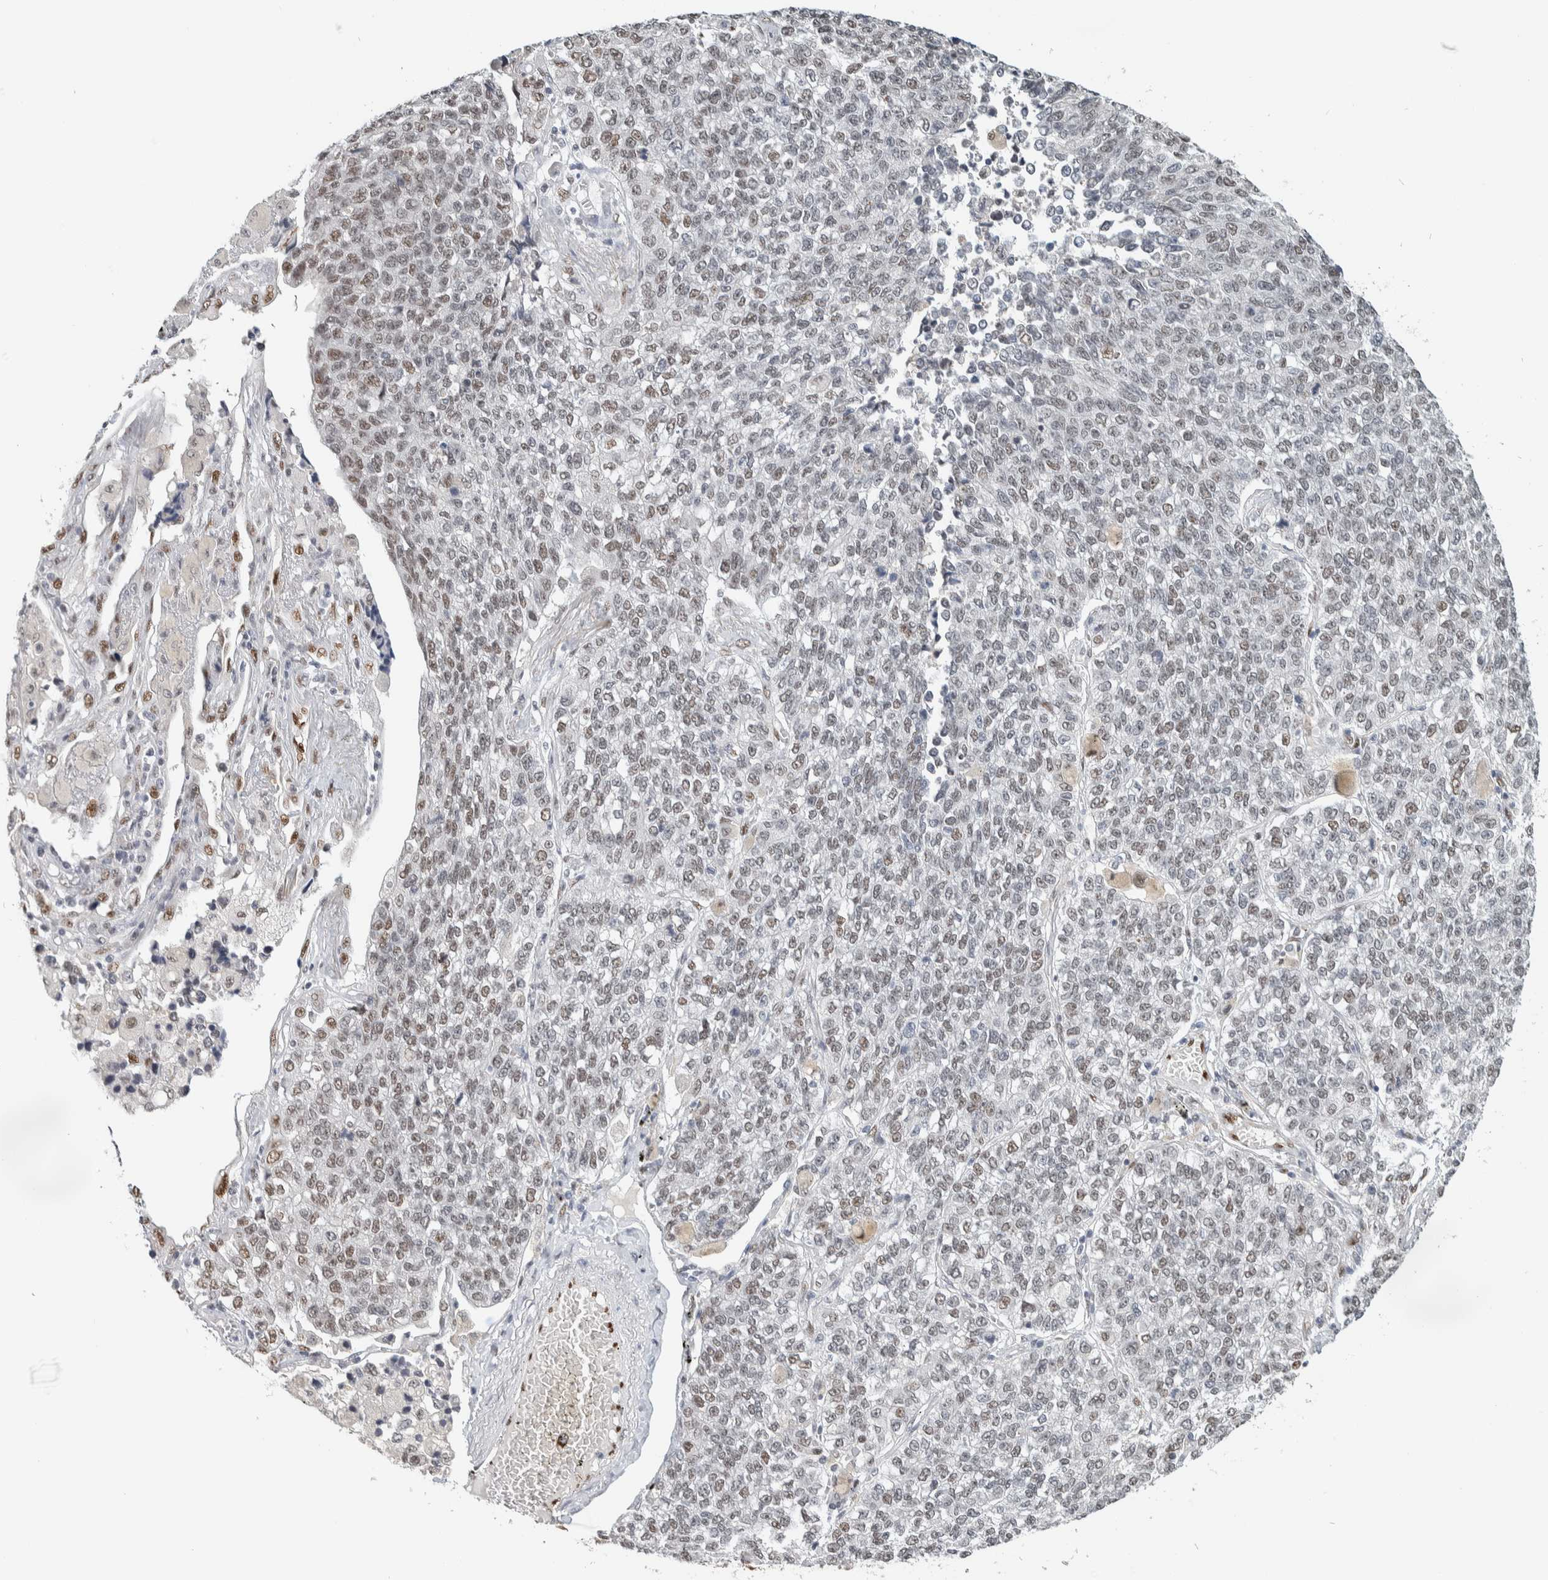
{"staining": {"intensity": "weak", "quantity": ">75%", "location": "nuclear"}, "tissue": "lung cancer", "cell_type": "Tumor cells", "image_type": "cancer", "snomed": [{"axis": "morphology", "description": "Adenocarcinoma, NOS"}, {"axis": "topography", "description": "Lung"}], "caption": "An image of human lung cancer (adenocarcinoma) stained for a protein reveals weak nuclear brown staining in tumor cells. (brown staining indicates protein expression, while blue staining denotes nuclei).", "gene": "PUS7", "patient": {"sex": "male", "age": 49}}